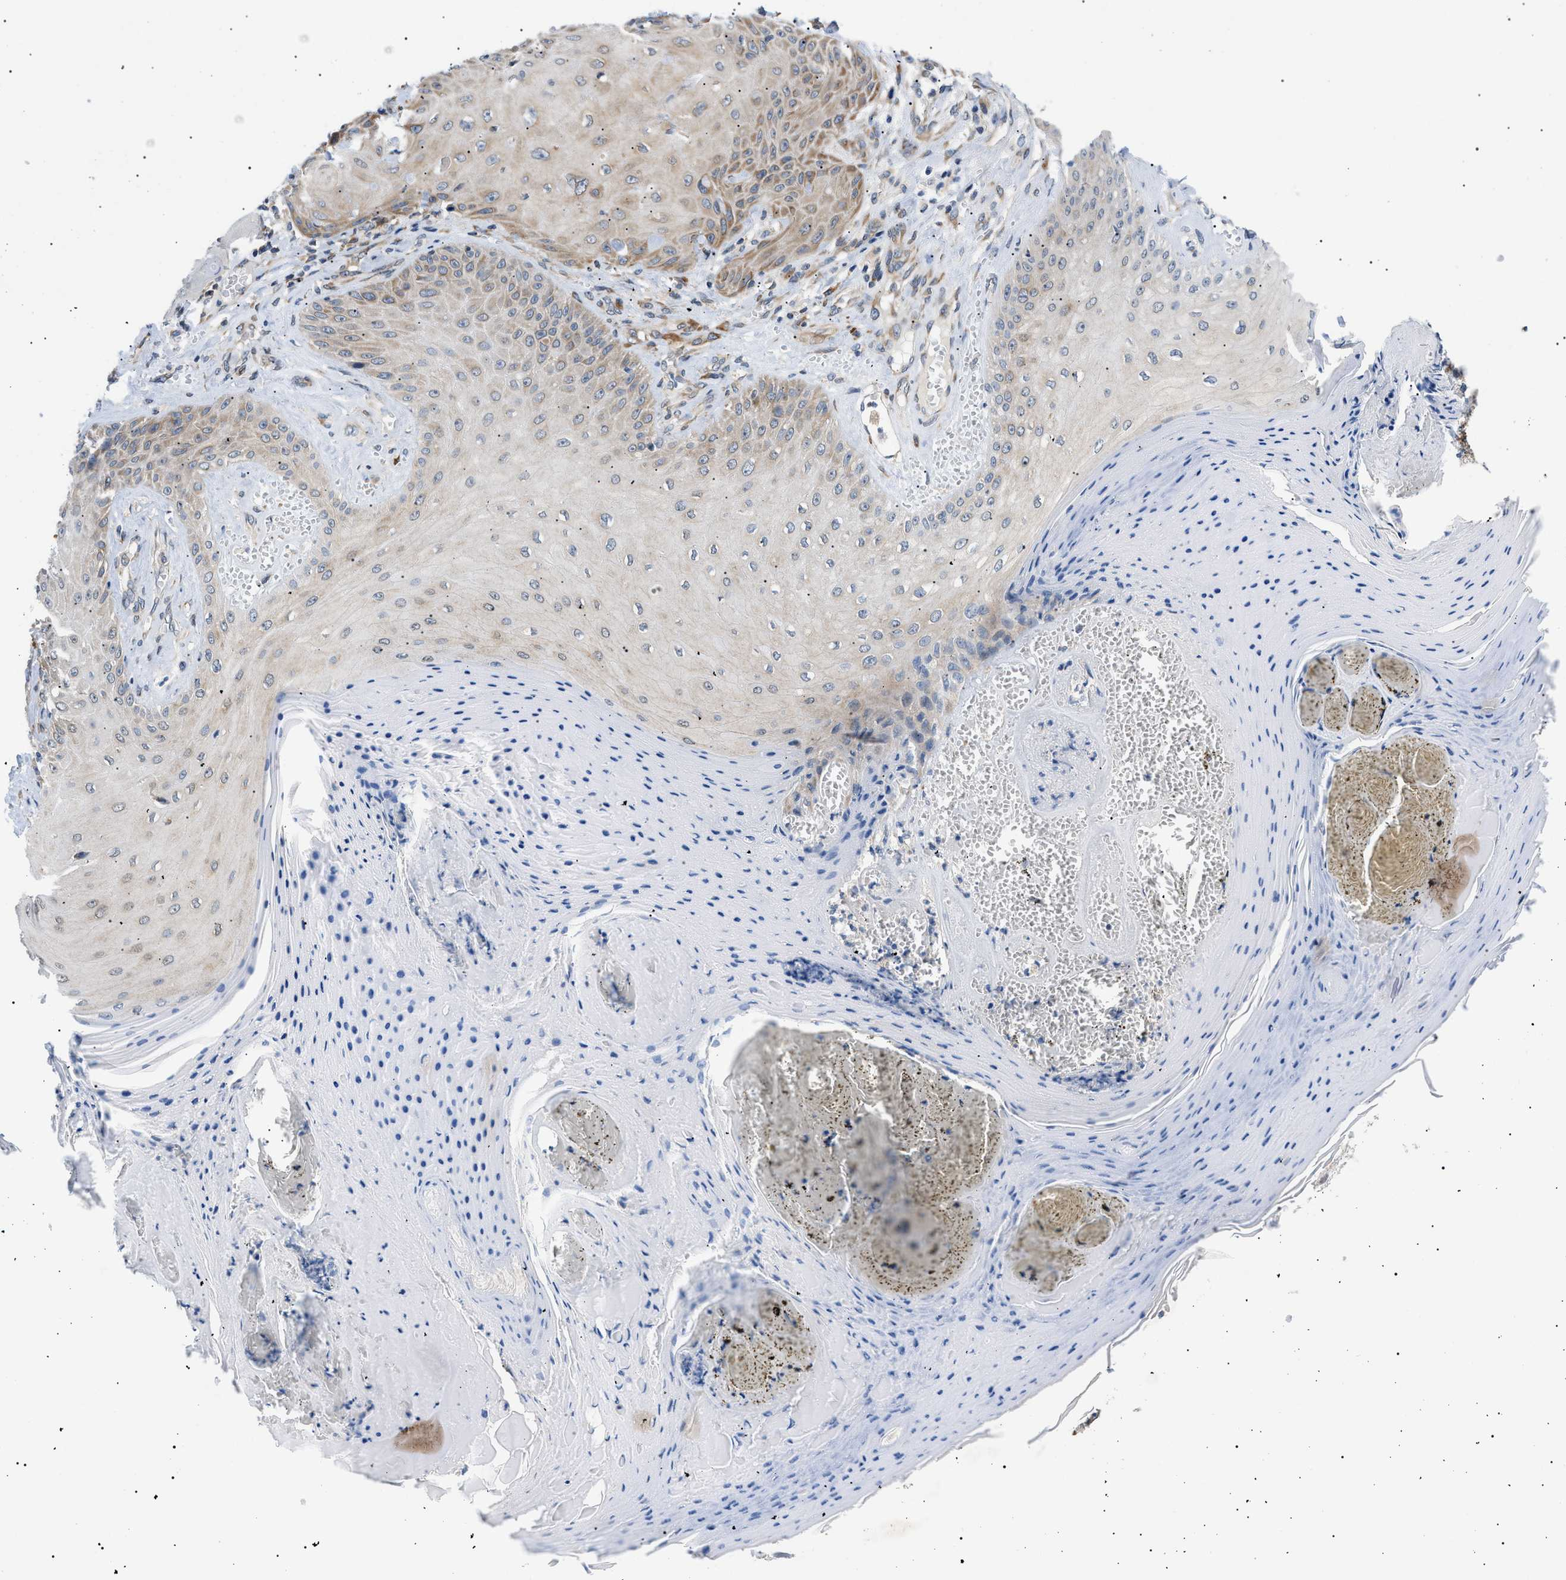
{"staining": {"intensity": "moderate", "quantity": "25%-75%", "location": "cytoplasmic/membranous"}, "tissue": "skin cancer", "cell_type": "Tumor cells", "image_type": "cancer", "snomed": [{"axis": "morphology", "description": "Squamous cell carcinoma, NOS"}, {"axis": "topography", "description": "Skin"}], "caption": "There is medium levels of moderate cytoplasmic/membranous staining in tumor cells of skin cancer (squamous cell carcinoma), as demonstrated by immunohistochemical staining (brown color).", "gene": "DERL1", "patient": {"sex": "male", "age": 74}}